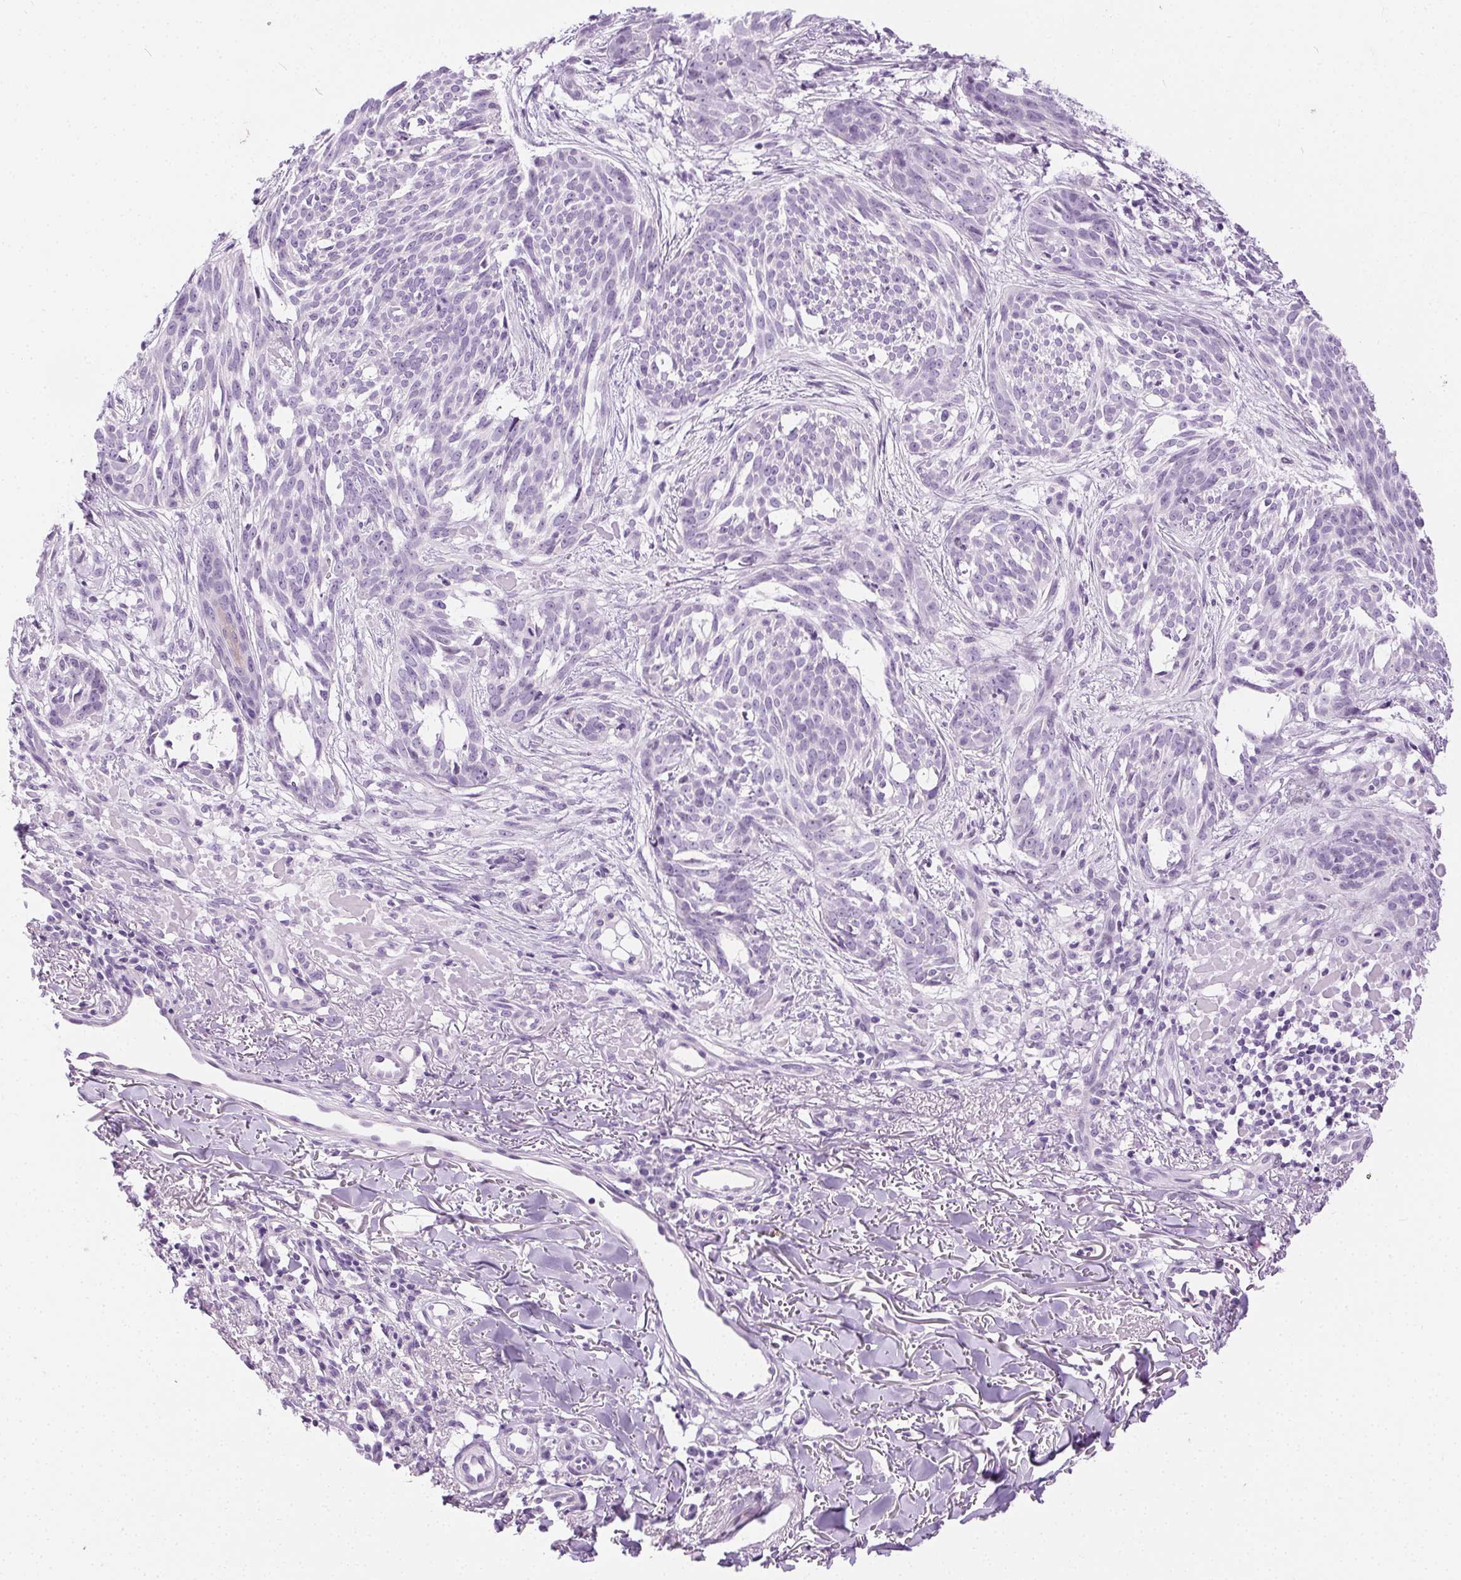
{"staining": {"intensity": "negative", "quantity": "none", "location": "none"}, "tissue": "skin cancer", "cell_type": "Tumor cells", "image_type": "cancer", "snomed": [{"axis": "morphology", "description": "Basal cell carcinoma"}, {"axis": "topography", "description": "Skin"}], "caption": "Protein analysis of skin cancer (basal cell carcinoma) displays no significant expression in tumor cells.", "gene": "C20orf85", "patient": {"sex": "male", "age": 88}}